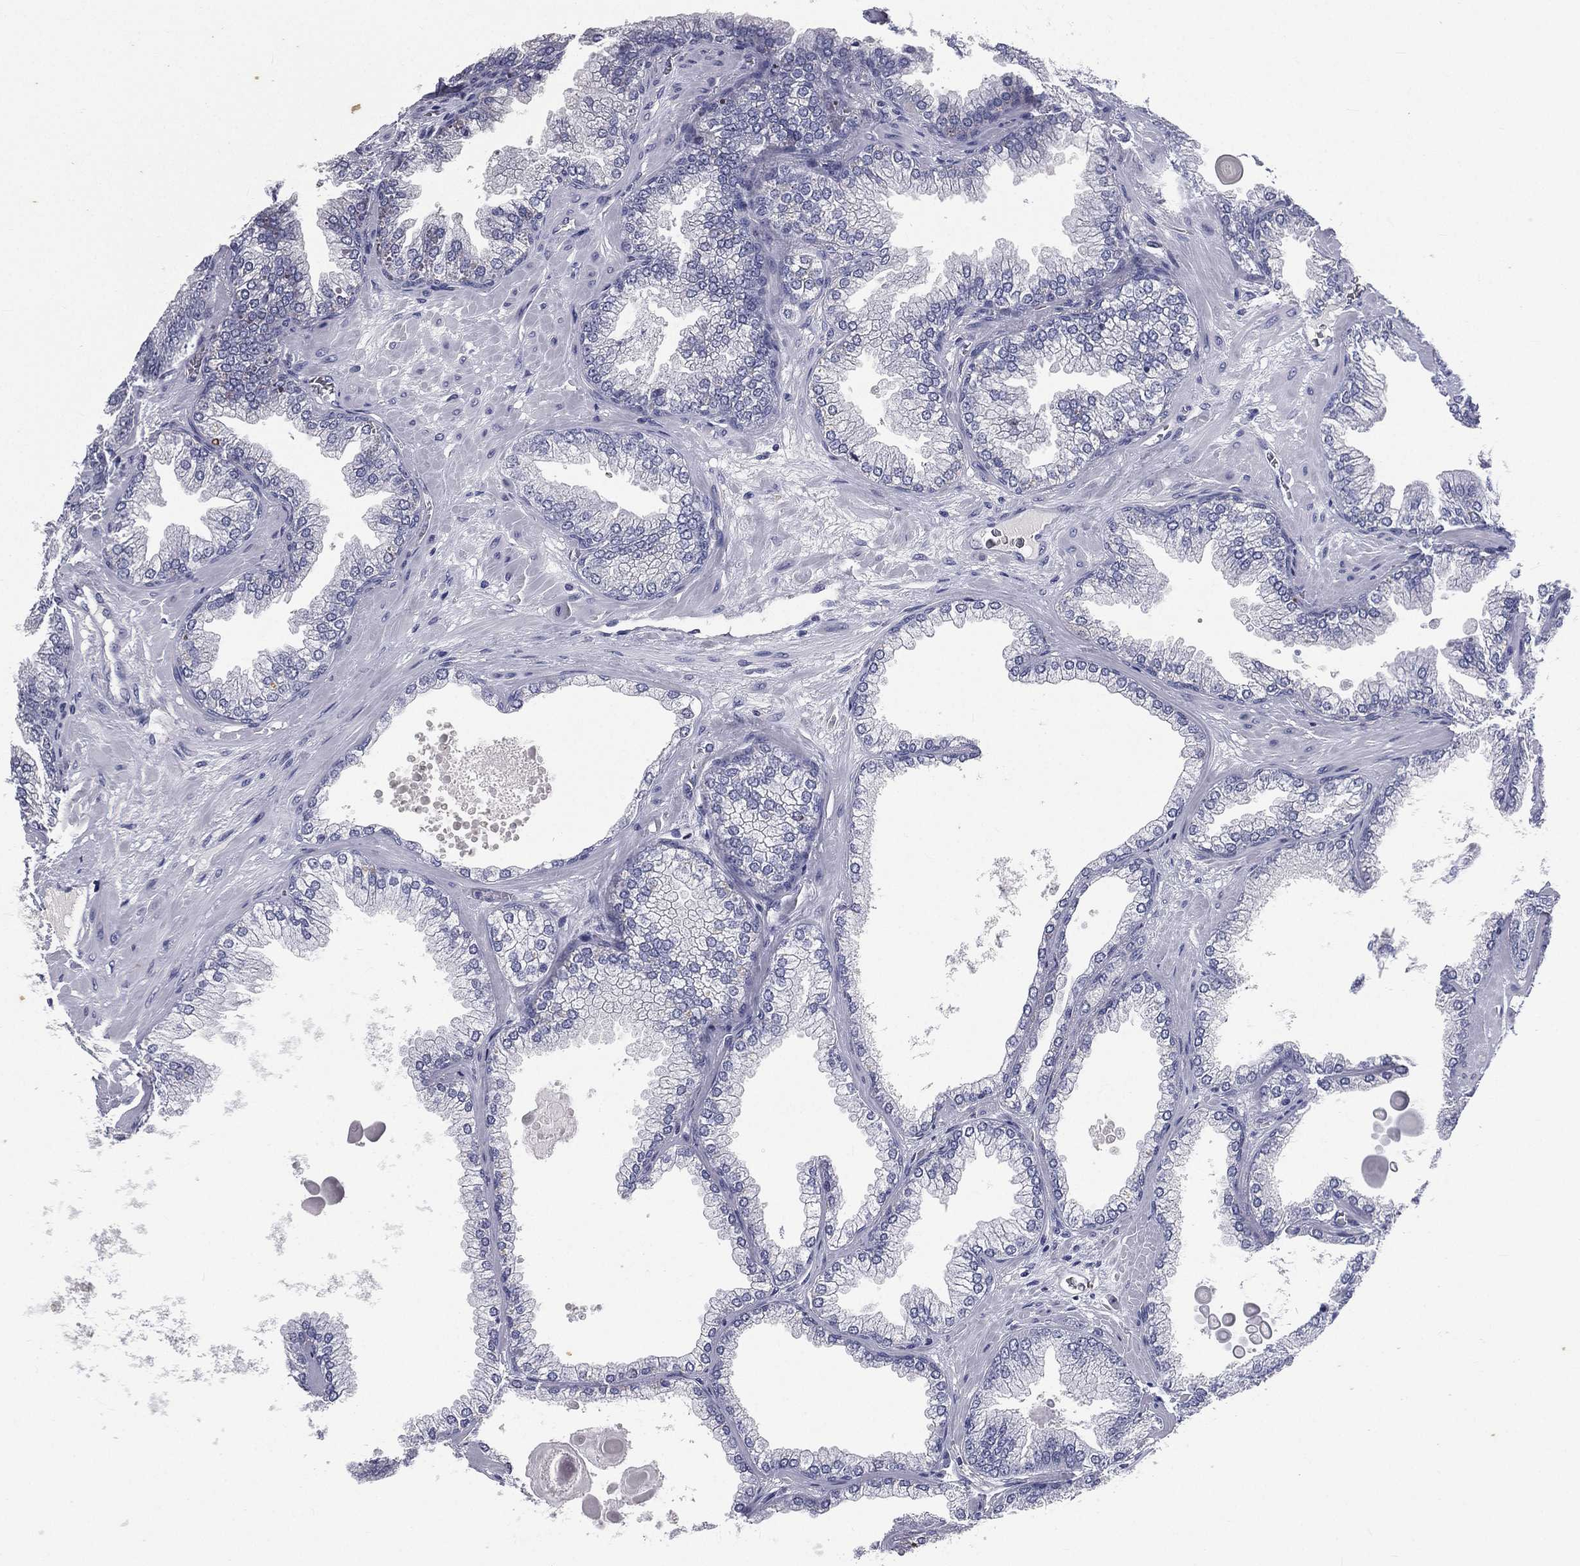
{"staining": {"intensity": "negative", "quantity": "none", "location": "none"}, "tissue": "prostate cancer", "cell_type": "Tumor cells", "image_type": "cancer", "snomed": [{"axis": "morphology", "description": "Adenocarcinoma, Low grade"}, {"axis": "topography", "description": "Prostate"}], "caption": "This photomicrograph is of prostate cancer (low-grade adenocarcinoma) stained with IHC to label a protein in brown with the nuclei are counter-stained blue. There is no positivity in tumor cells.", "gene": "IFT27", "patient": {"sex": "male", "age": 72}}